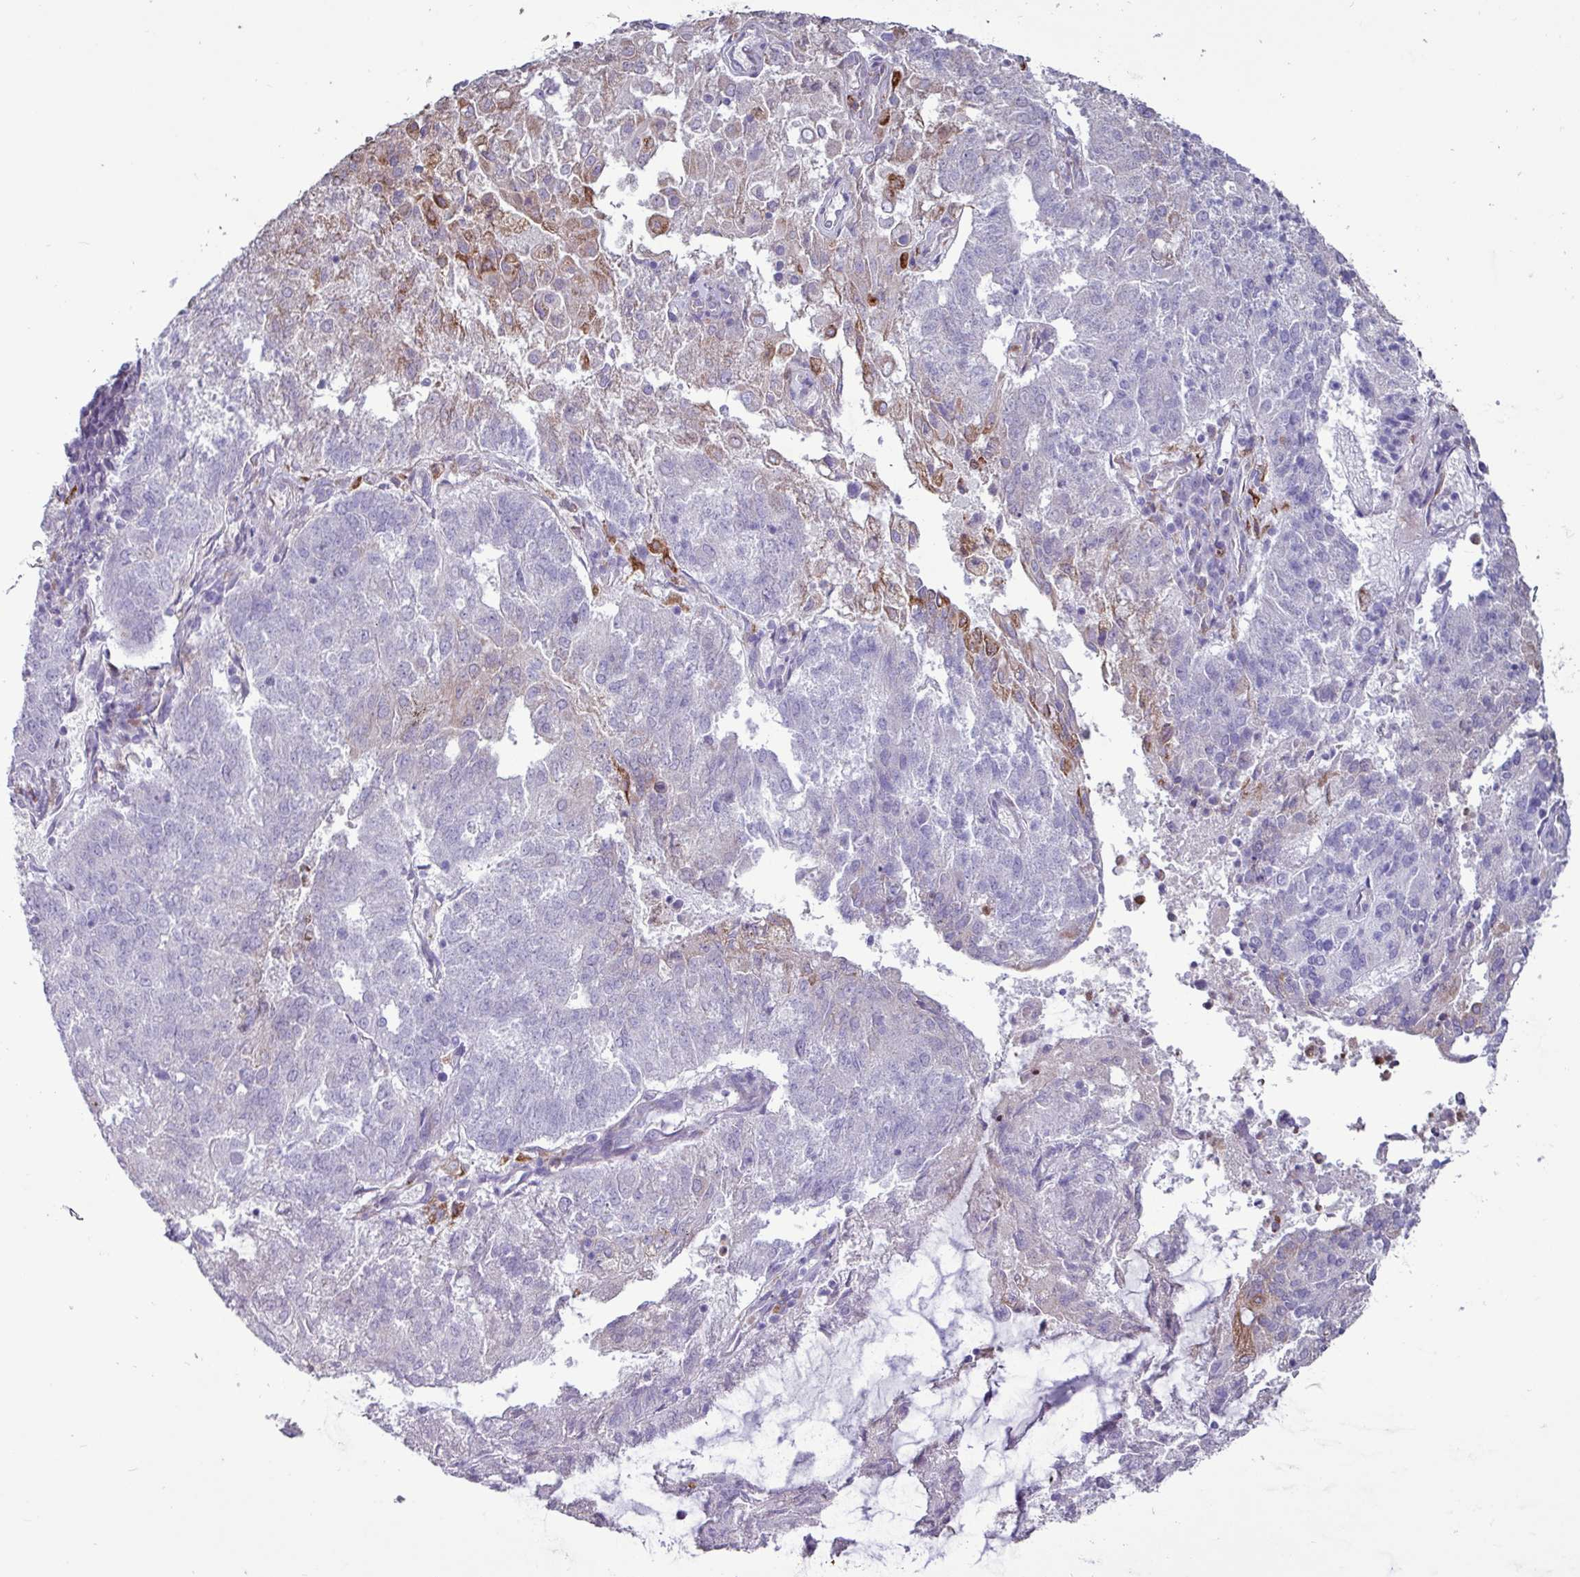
{"staining": {"intensity": "weak", "quantity": "<25%", "location": "cytoplasmic/membranous"}, "tissue": "endometrial cancer", "cell_type": "Tumor cells", "image_type": "cancer", "snomed": [{"axis": "morphology", "description": "Adenocarcinoma, NOS"}, {"axis": "topography", "description": "Endometrium"}], "caption": "An immunohistochemistry (IHC) image of endometrial cancer (adenocarcinoma) is shown. There is no staining in tumor cells of endometrial cancer (adenocarcinoma).", "gene": "PPP1R35", "patient": {"sex": "female", "age": 82}}